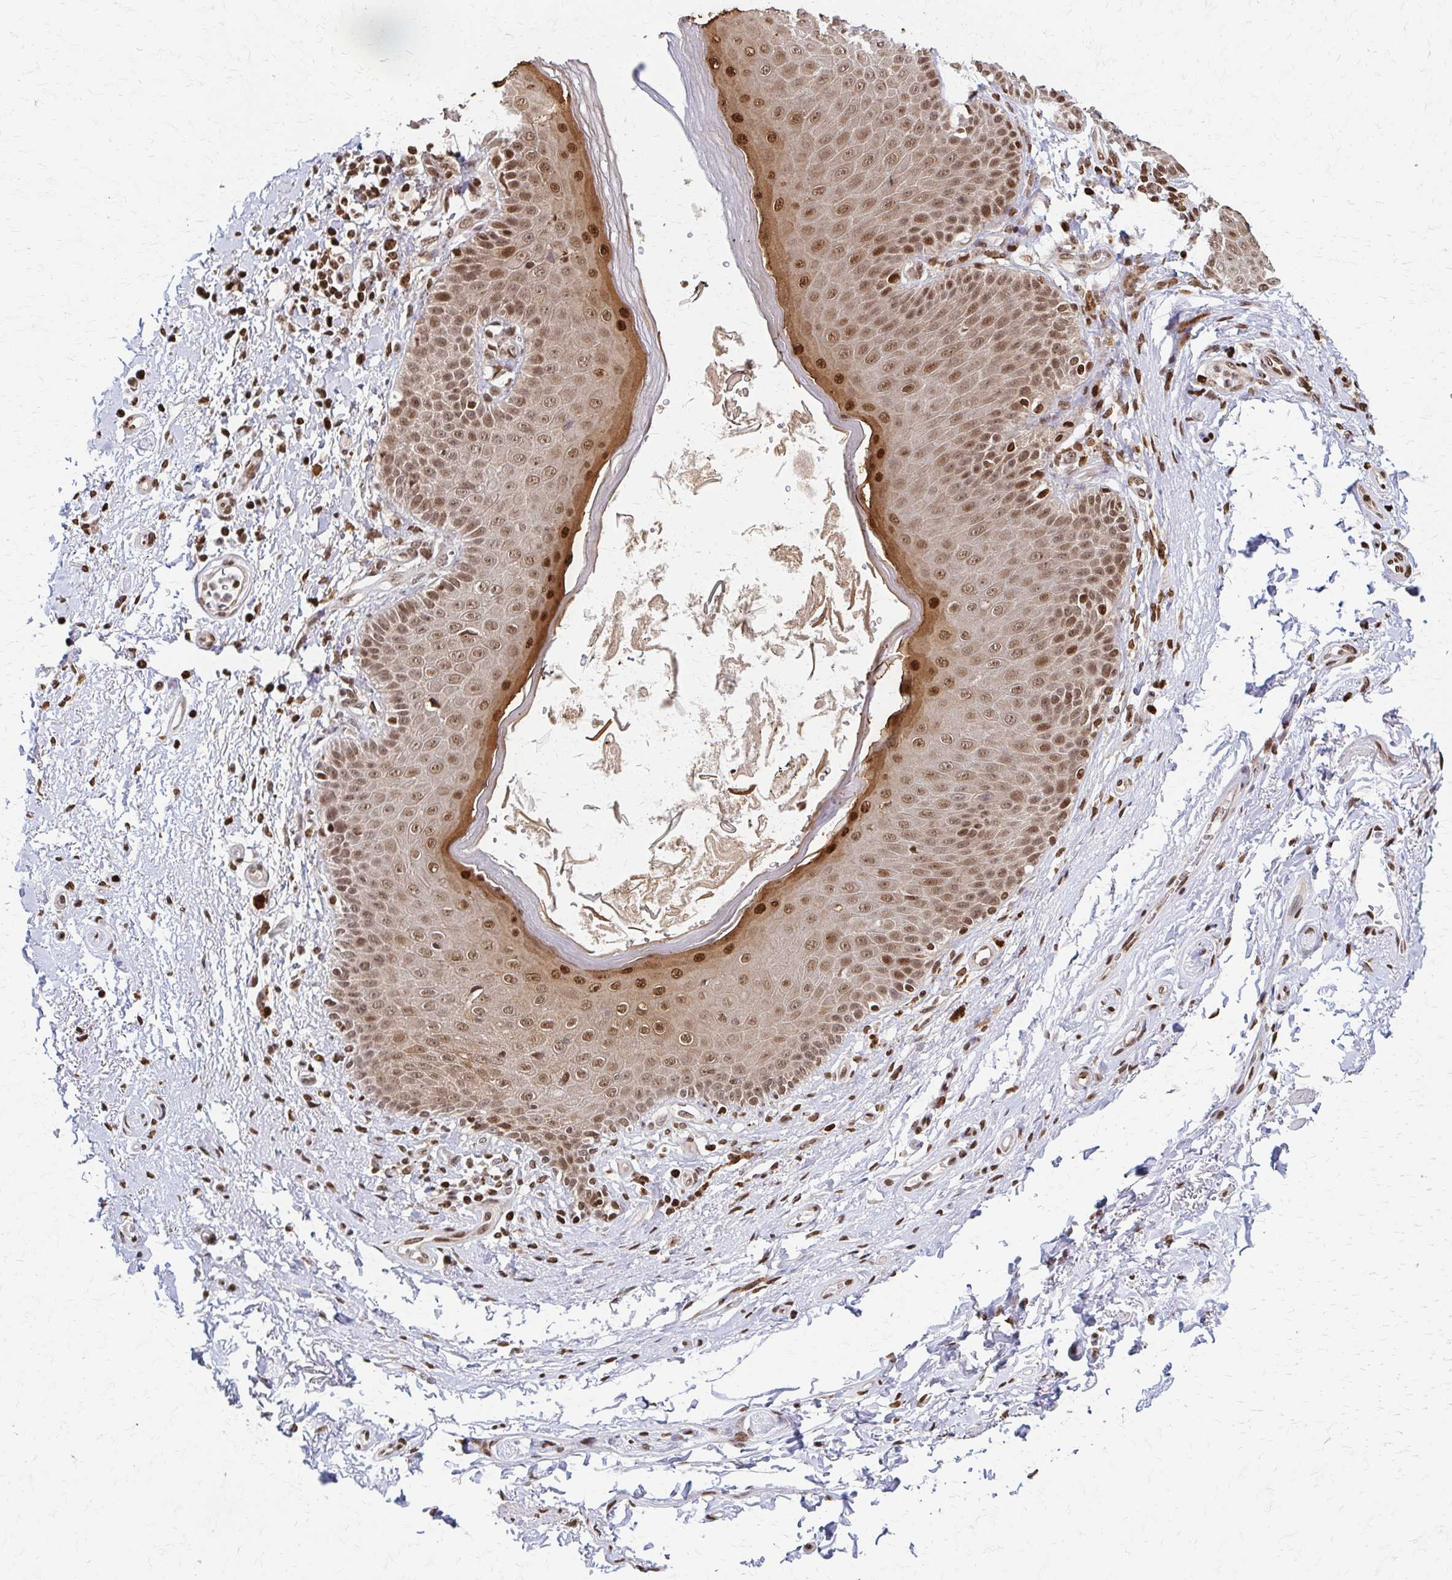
{"staining": {"intensity": "strong", "quantity": "25%-75%", "location": "nuclear"}, "tissue": "adipose tissue", "cell_type": "Adipocytes", "image_type": "normal", "snomed": [{"axis": "morphology", "description": "Normal tissue, NOS"}, {"axis": "topography", "description": "Peripheral nerve tissue"}], "caption": "IHC micrograph of benign adipose tissue: human adipose tissue stained using immunohistochemistry (IHC) displays high levels of strong protein expression localized specifically in the nuclear of adipocytes, appearing as a nuclear brown color.", "gene": "PSMD7", "patient": {"sex": "male", "age": 51}}